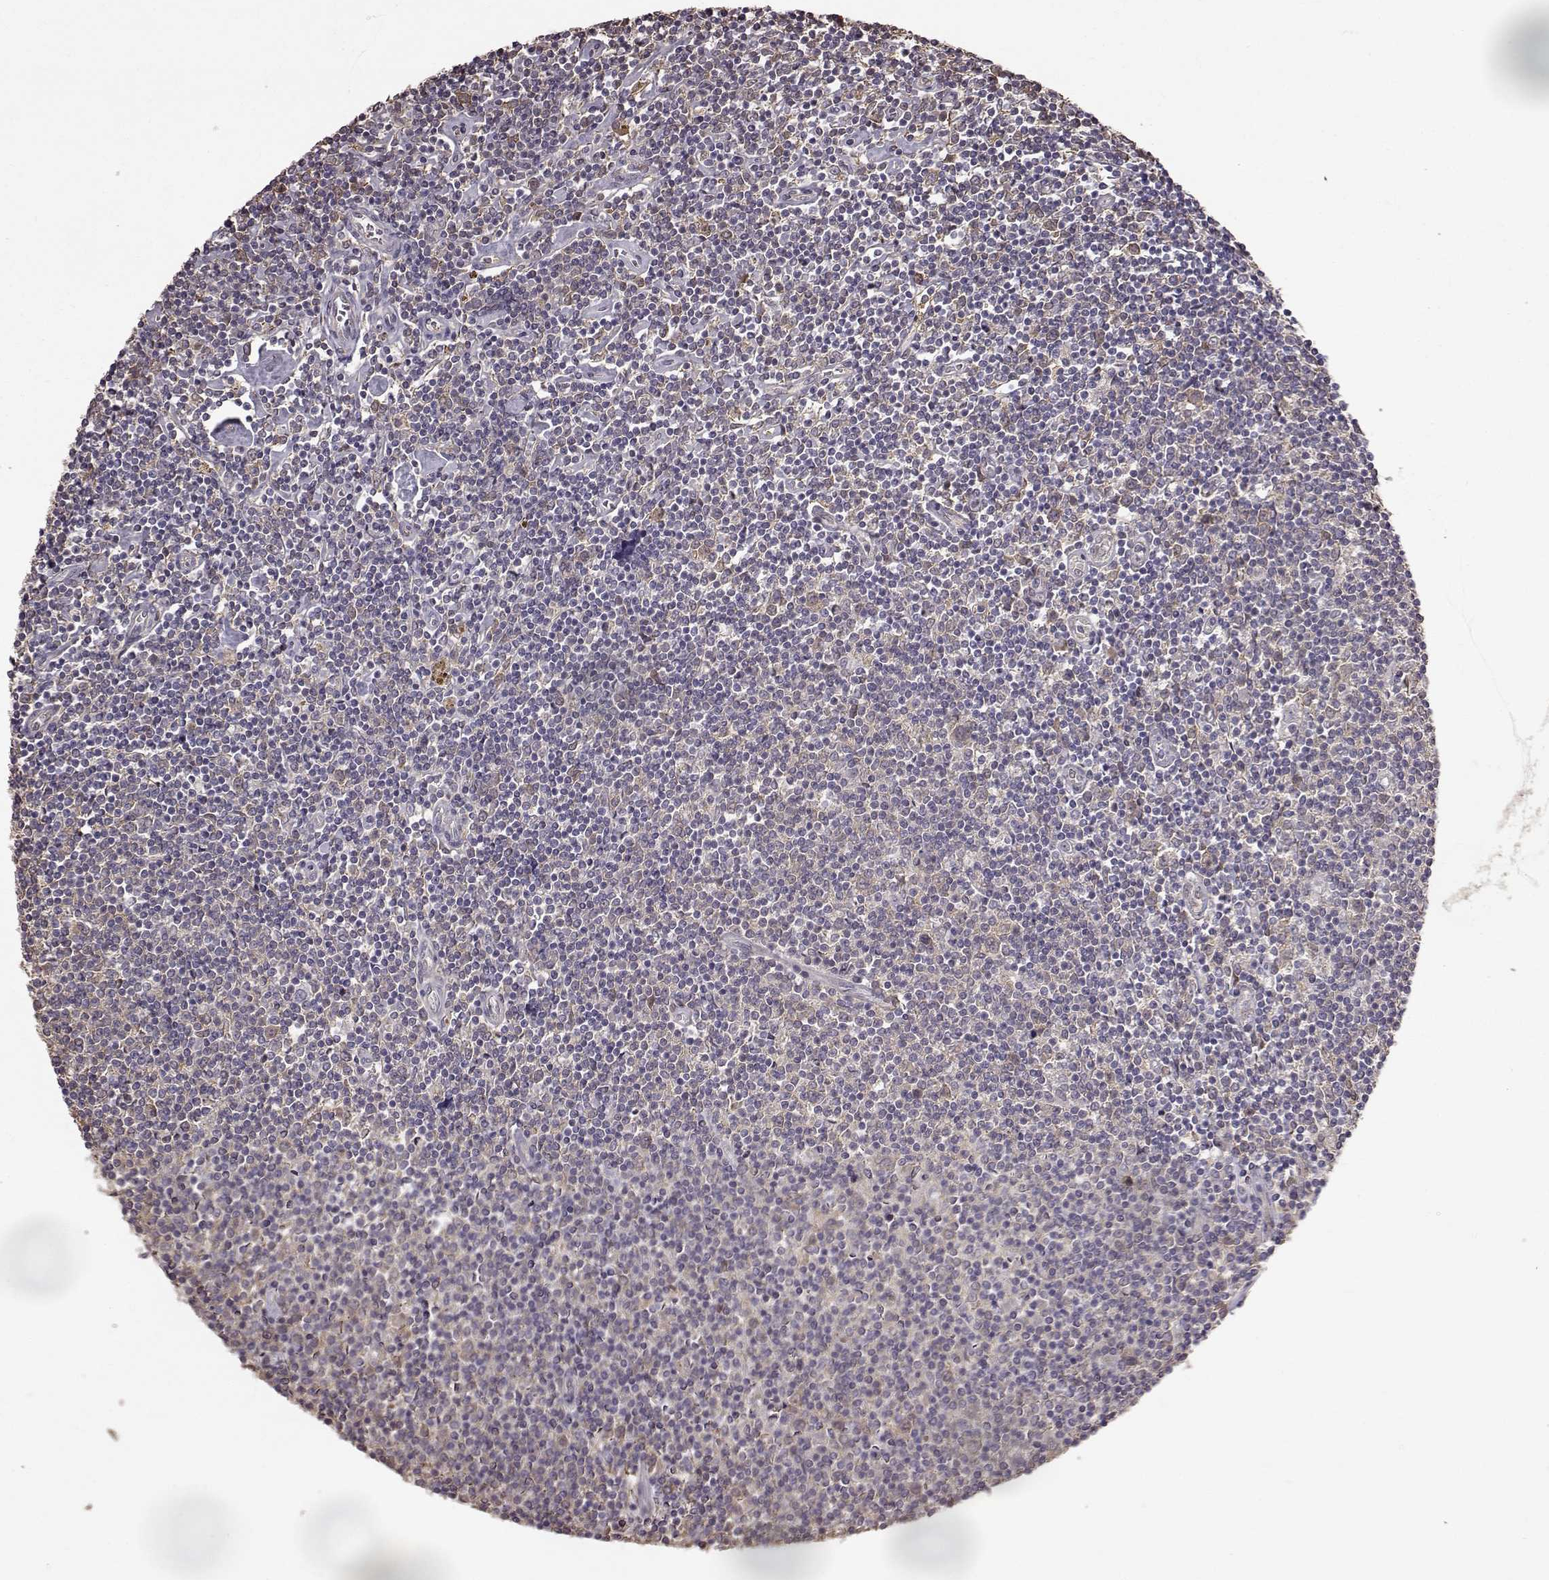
{"staining": {"intensity": "negative", "quantity": "none", "location": "none"}, "tissue": "lymphoma", "cell_type": "Tumor cells", "image_type": "cancer", "snomed": [{"axis": "morphology", "description": "Hodgkin's disease, NOS"}, {"axis": "topography", "description": "Lymph node"}], "caption": "Tumor cells are negative for brown protein staining in lymphoma.", "gene": "NME1-NME2", "patient": {"sex": "male", "age": 40}}